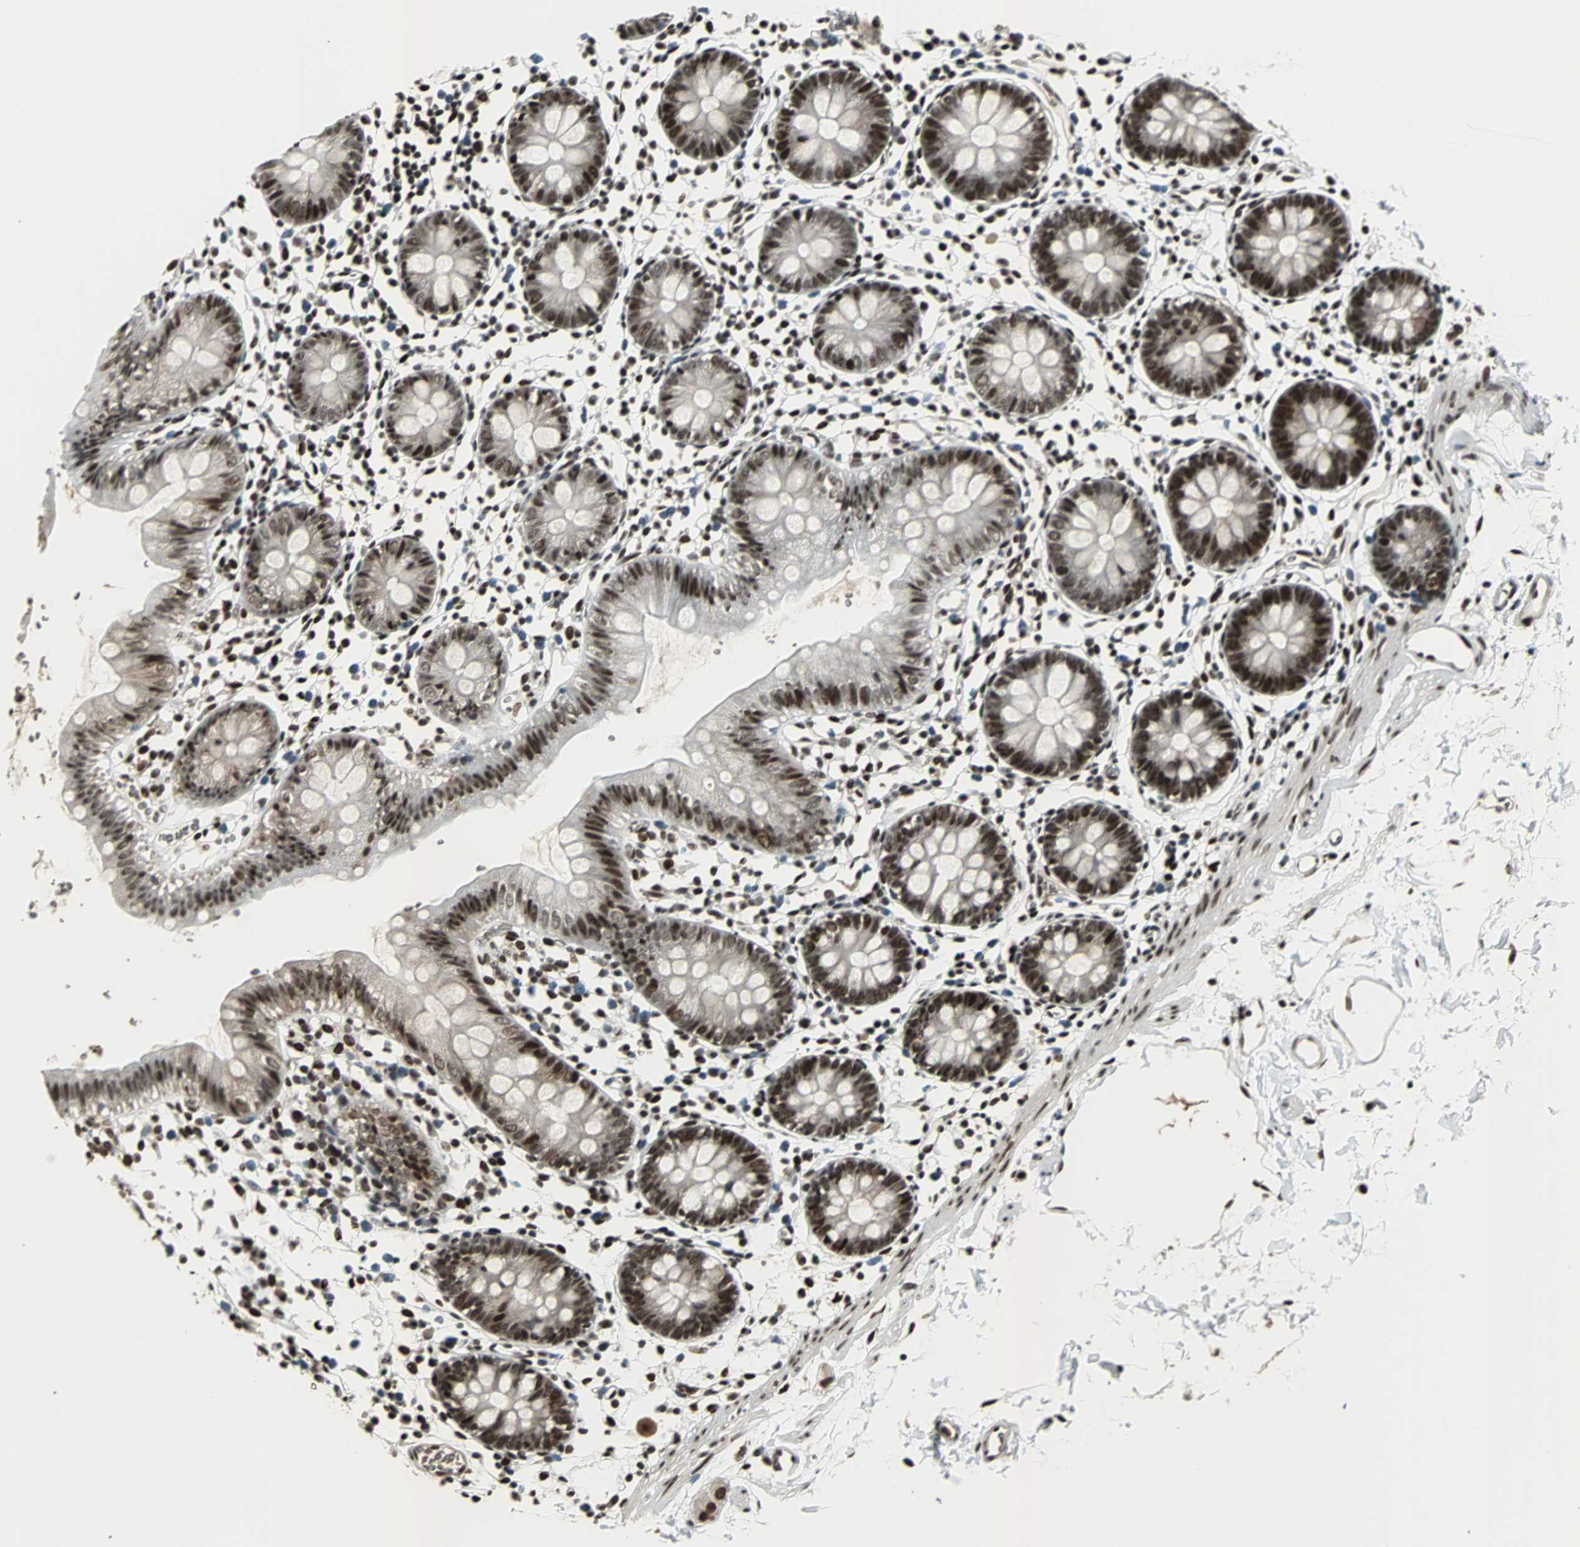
{"staining": {"intensity": "strong", "quantity": ">75%", "location": "nuclear"}, "tissue": "colon", "cell_type": "Endothelial cells", "image_type": "normal", "snomed": [{"axis": "morphology", "description": "Normal tissue, NOS"}, {"axis": "topography", "description": "Colon"}], "caption": "A photomicrograph of colon stained for a protein displays strong nuclear brown staining in endothelial cells. (IHC, brightfield microscopy, high magnification).", "gene": "TAF5", "patient": {"sex": "male", "age": 14}}